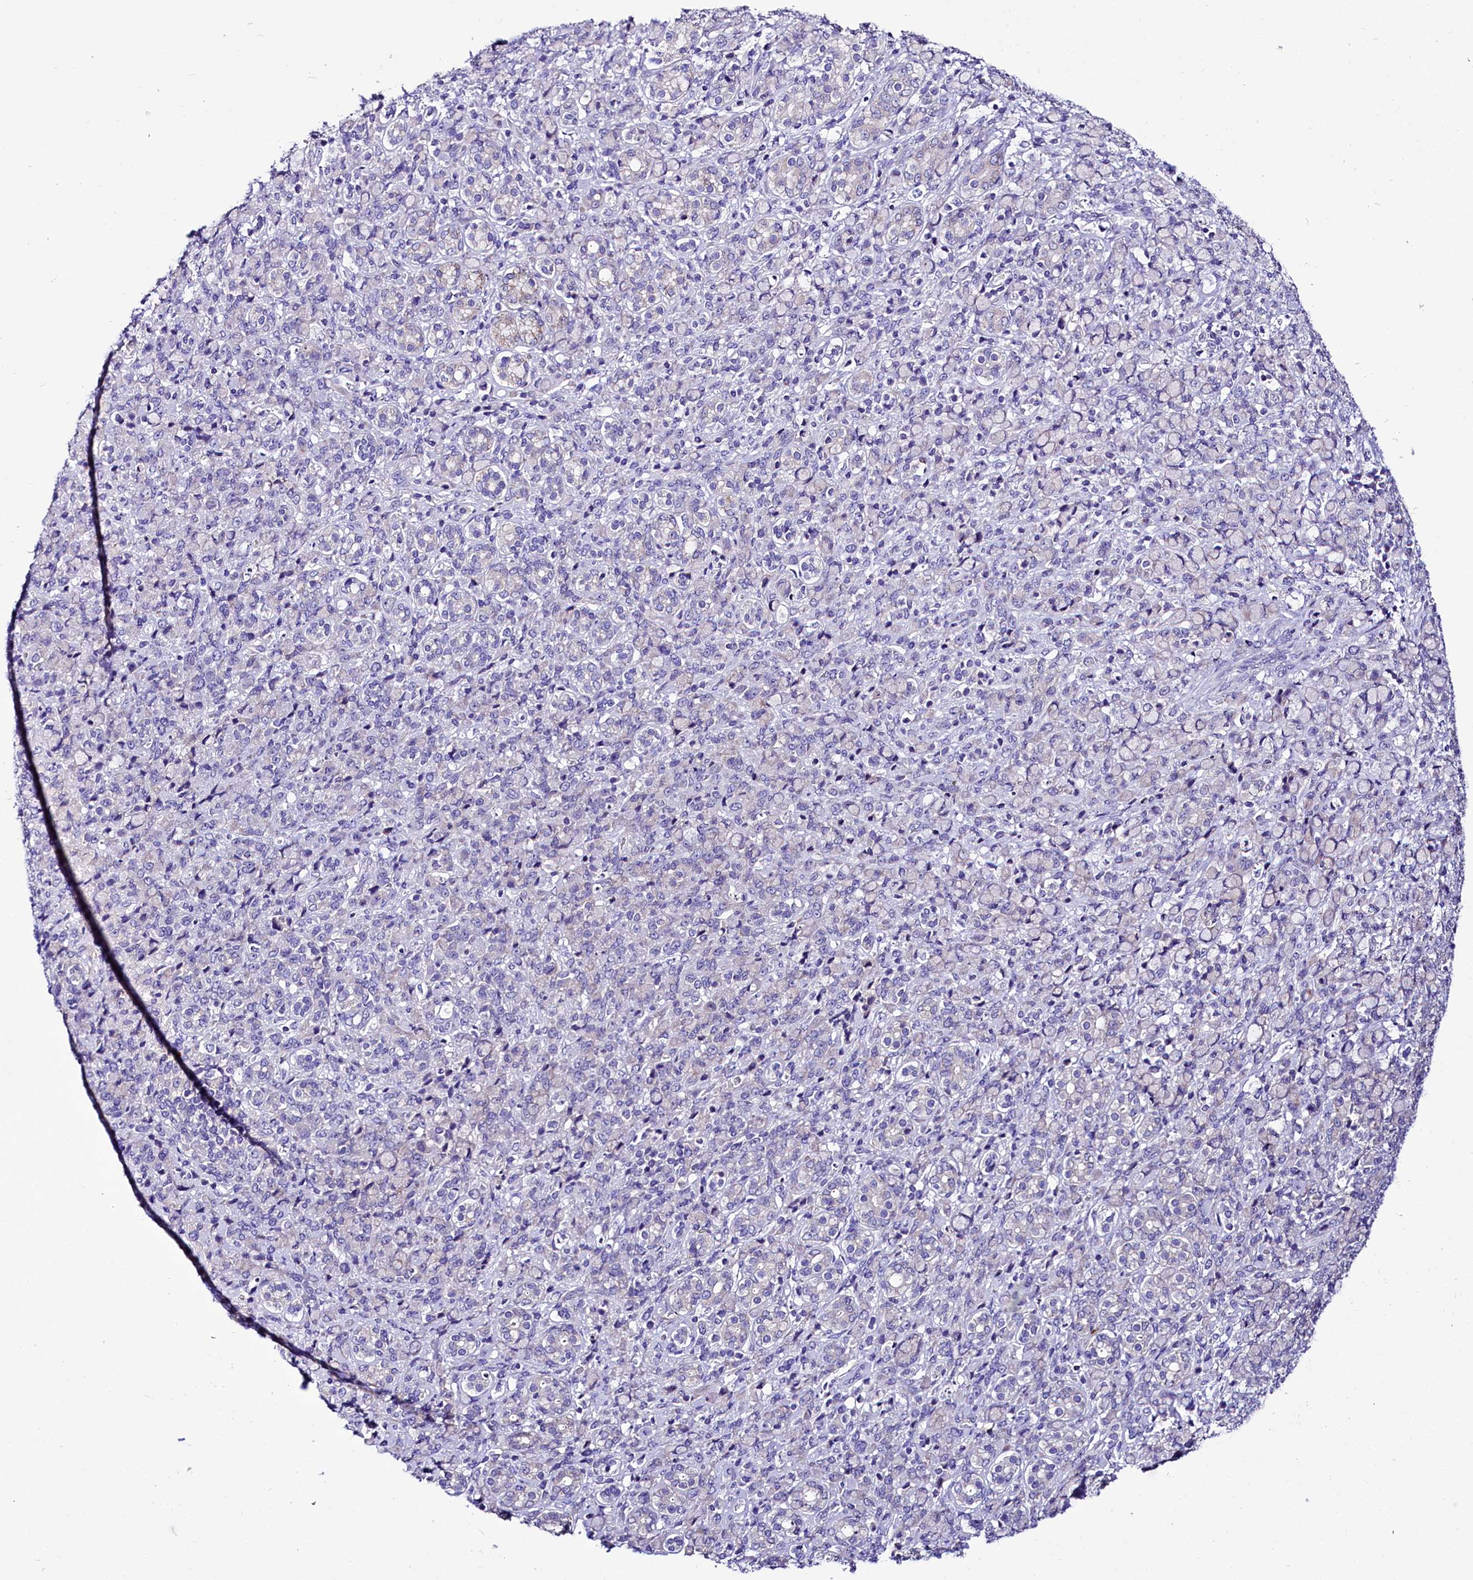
{"staining": {"intensity": "negative", "quantity": "none", "location": "none"}, "tissue": "stomach cancer", "cell_type": "Tumor cells", "image_type": "cancer", "snomed": [{"axis": "morphology", "description": "Adenocarcinoma, NOS"}, {"axis": "topography", "description": "Stomach"}], "caption": "IHC of stomach cancer reveals no expression in tumor cells.", "gene": "ABHD5", "patient": {"sex": "female", "age": 79}}